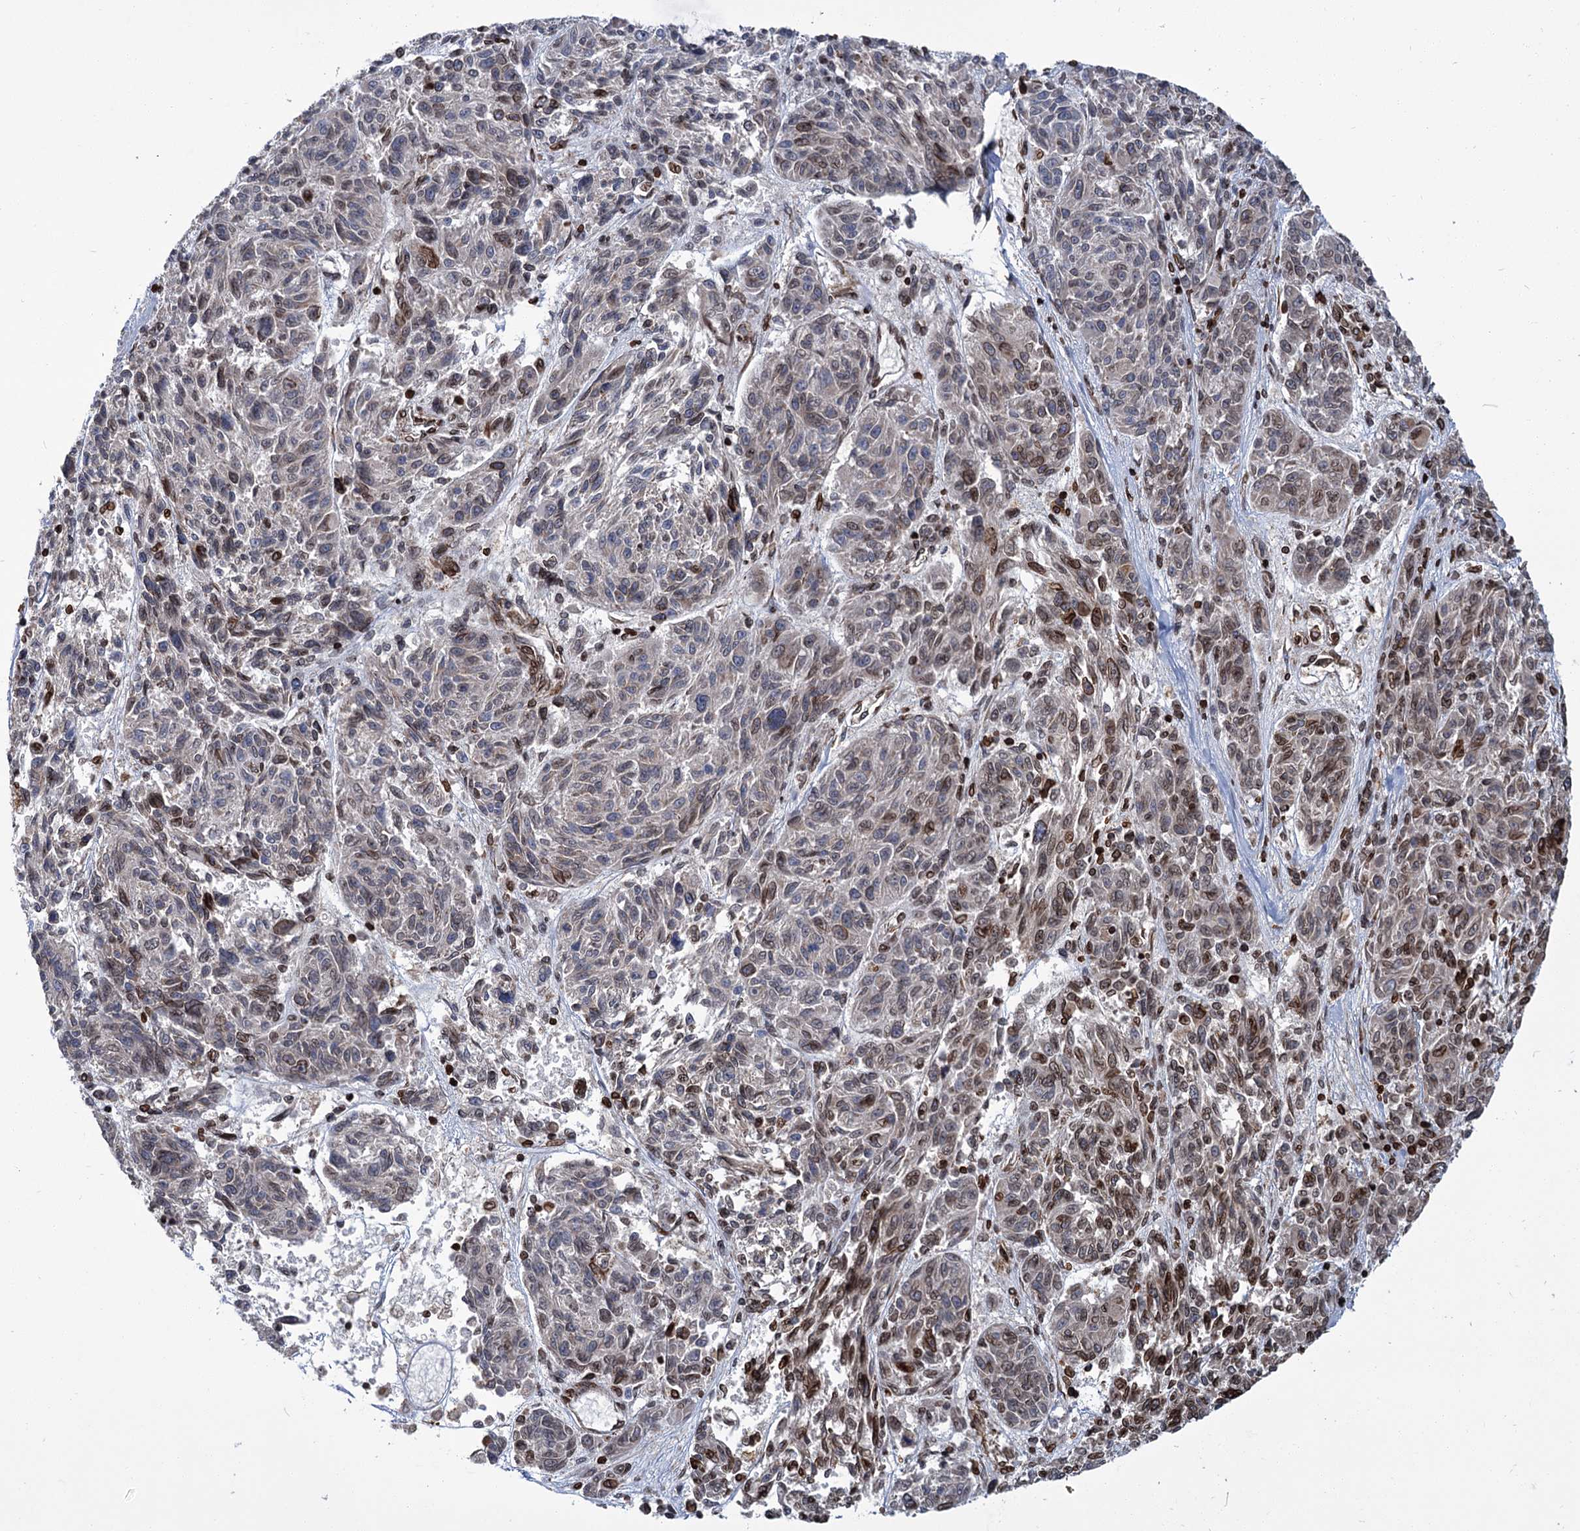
{"staining": {"intensity": "moderate", "quantity": "<25%", "location": "nuclear"}, "tissue": "melanoma", "cell_type": "Tumor cells", "image_type": "cancer", "snomed": [{"axis": "morphology", "description": "Malignant melanoma, NOS"}, {"axis": "topography", "description": "Skin"}], "caption": "Immunohistochemical staining of malignant melanoma shows moderate nuclear protein expression in about <25% of tumor cells. (brown staining indicates protein expression, while blue staining denotes nuclei).", "gene": "CFAP46", "patient": {"sex": "male", "age": 53}}